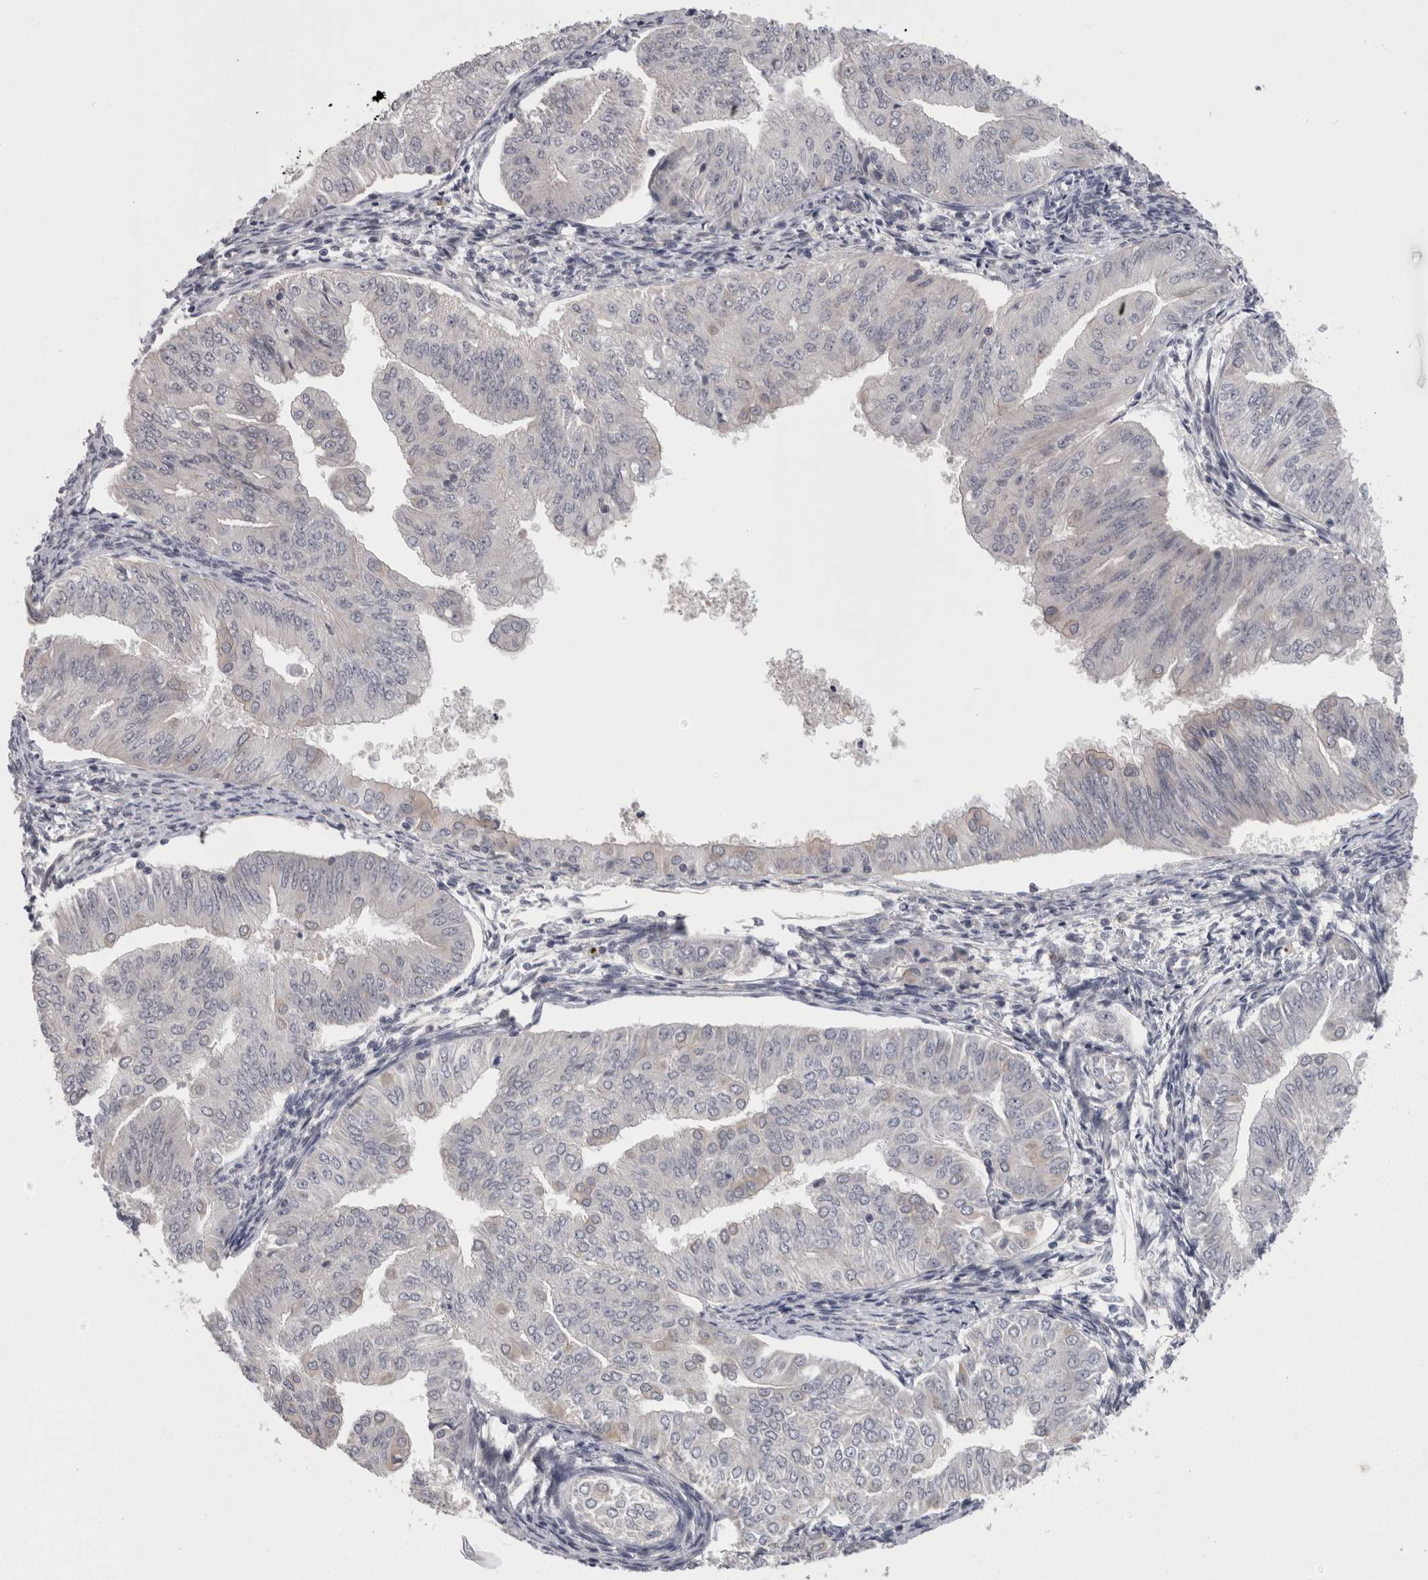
{"staining": {"intensity": "negative", "quantity": "none", "location": "none"}, "tissue": "endometrial cancer", "cell_type": "Tumor cells", "image_type": "cancer", "snomed": [{"axis": "morphology", "description": "Normal tissue, NOS"}, {"axis": "morphology", "description": "Adenocarcinoma, NOS"}, {"axis": "topography", "description": "Endometrium"}], "caption": "This is an immunohistochemistry histopathology image of endometrial cancer (adenocarcinoma). There is no expression in tumor cells.", "gene": "RMDN1", "patient": {"sex": "female", "age": 53}}